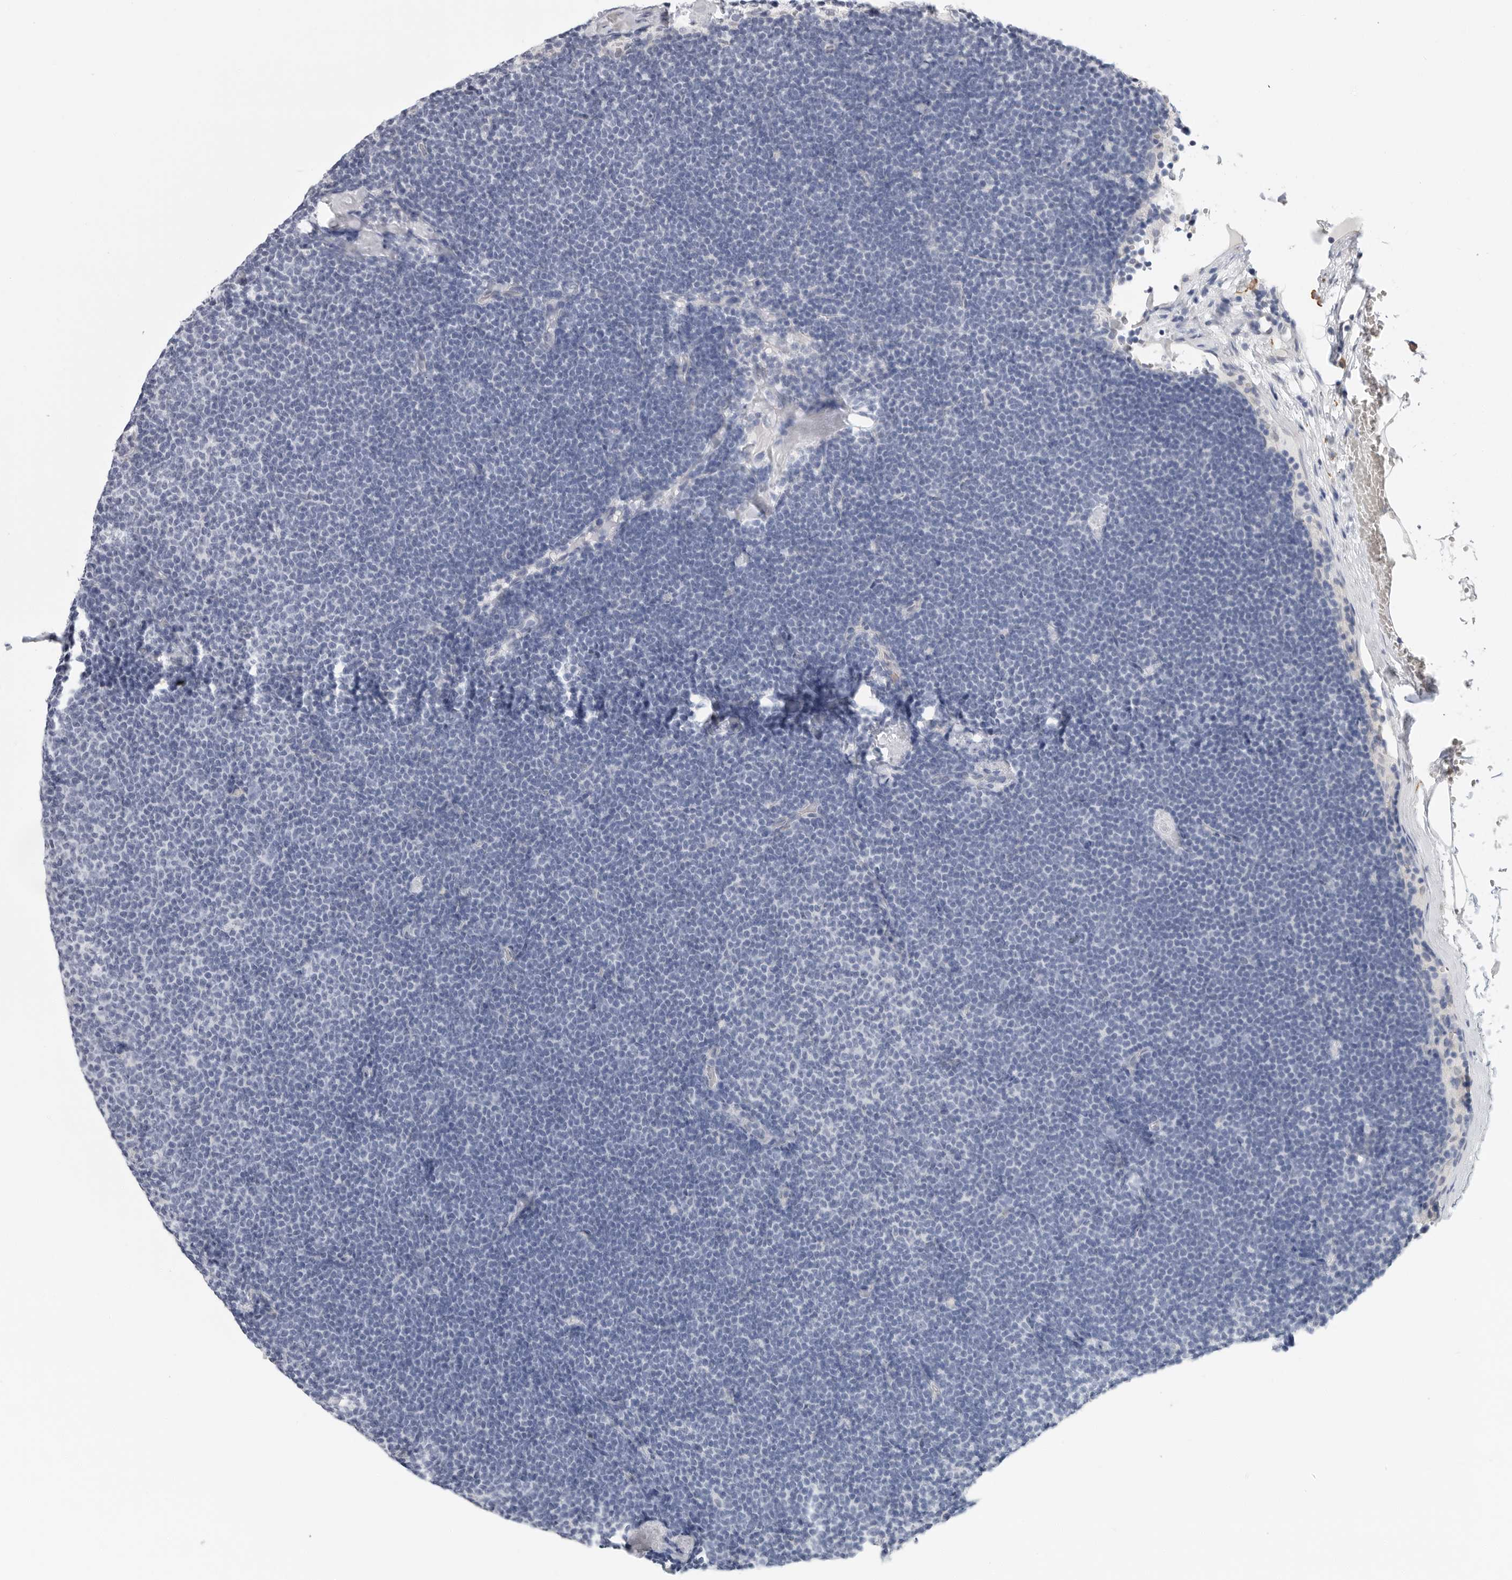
{"staining": {"intensity": "negative", "quantity": "none", "location": "none"}, "tissue": "lymphoma", "cell_type": "Tumor cells", "image_type": "cancer", "snomed": [{"axis": "morphology", "description": "Malignant lymphoma, non-Hodgkin's type, Low grade"}, {"axis": "topography", "description": "Lymph node"}], "caption": "Malignant lymphoma, non-Hodgkin's type (low-grade) stained for a protein using IHC shows no staining tumor cells.", "gene": "ARHGEF10", "patient": {"sex": "female", "age": 53}}